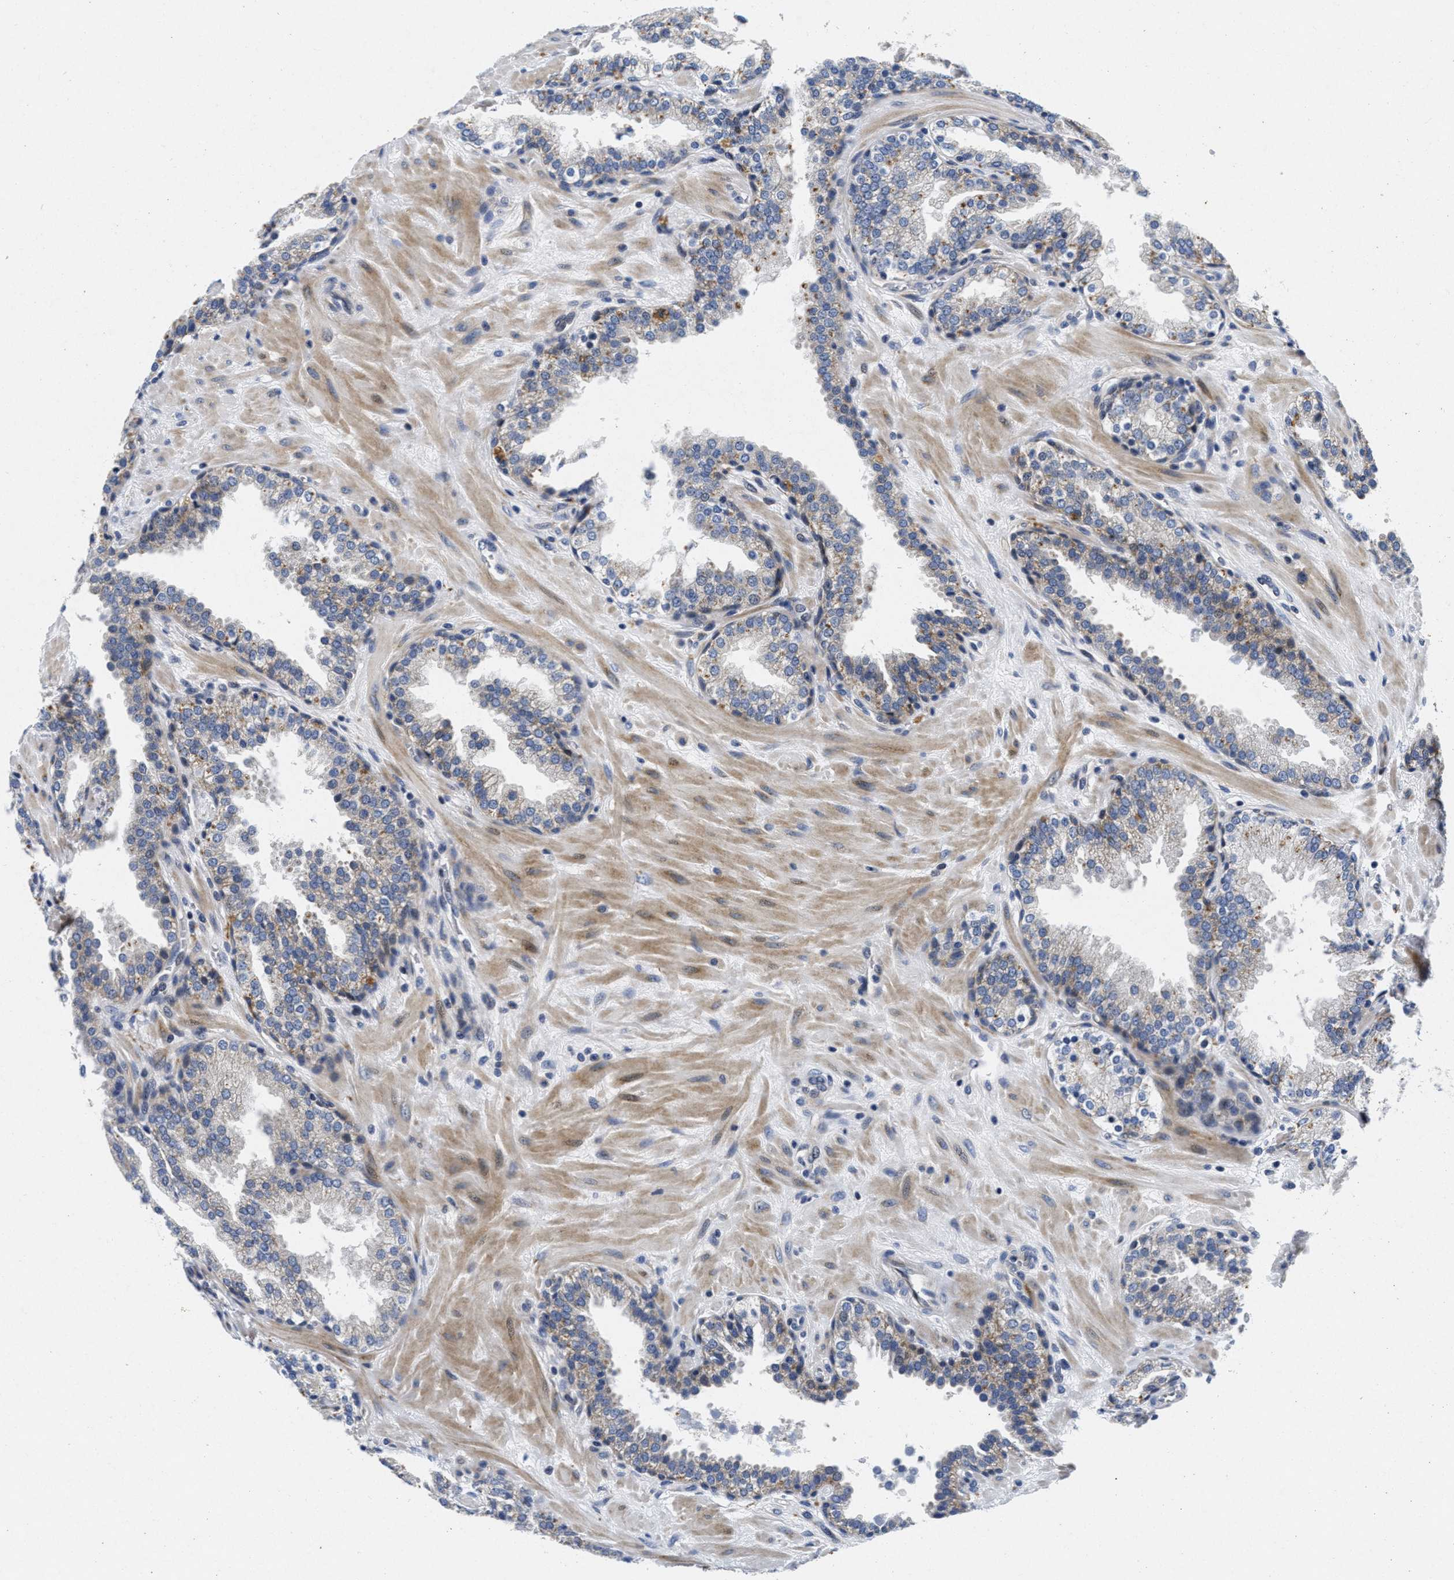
{"staining": {"intensity": "weak", "quantity": "<25%", "location": "cytoplasmic/membranous"}, "tissue": "prostate", "cell_type": "Glandular cells", "image_type": "normal", "snomed": [{"axis": "morphology", "description": "Normal tissue, NOS"}, {"axis": "topography", "description": "Prostate"}], "caption": "This is an IHC histopathology image of normal prostate. There is no positivity in glandular cells.", "gene": "LAD1", "patient": {"sex": "male", "age": 51}}